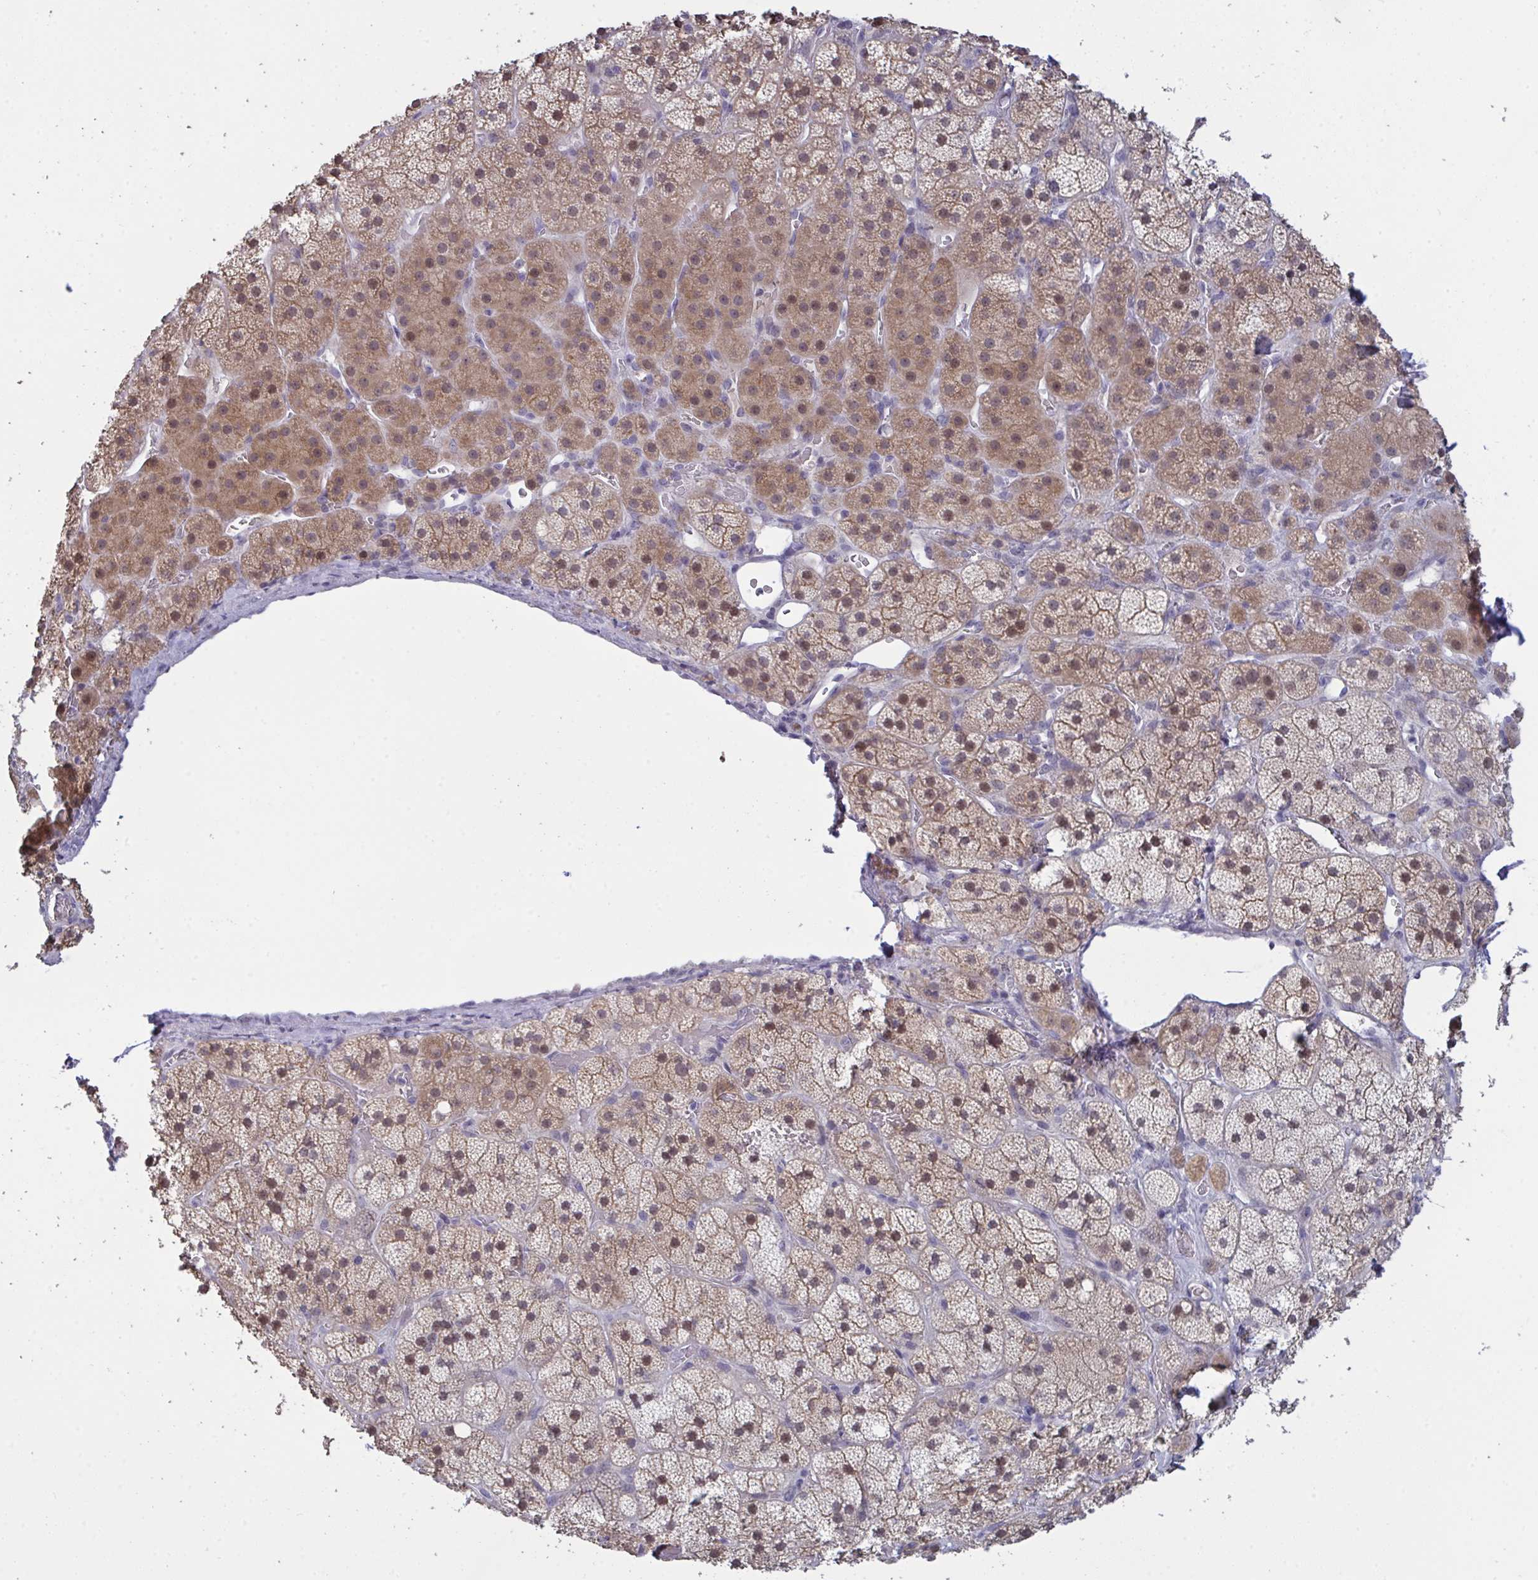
{"staining": {"intensity": "moderate", "quantity": "25%-75%", "location": "cytoplasmic/membranous,nuclear"}, "tissue": "adrenal gland", "cell_type": "Glandular cells", "image_type": "normal", "snomed": [{"axis": "morphology", "description": "Normal tissue, NOS"}, {"axis": "topography", "description": "Adrenal gland"}], "caption": "Immunohistochemical staining of benign human adrenal gland reveals moderate cytoplasmic/membranous,nuclear protein staining in approximately 25%-75% of glandular cells.", "gene": "ZNF784", "patient": {"sex": "male", "age": 57}}